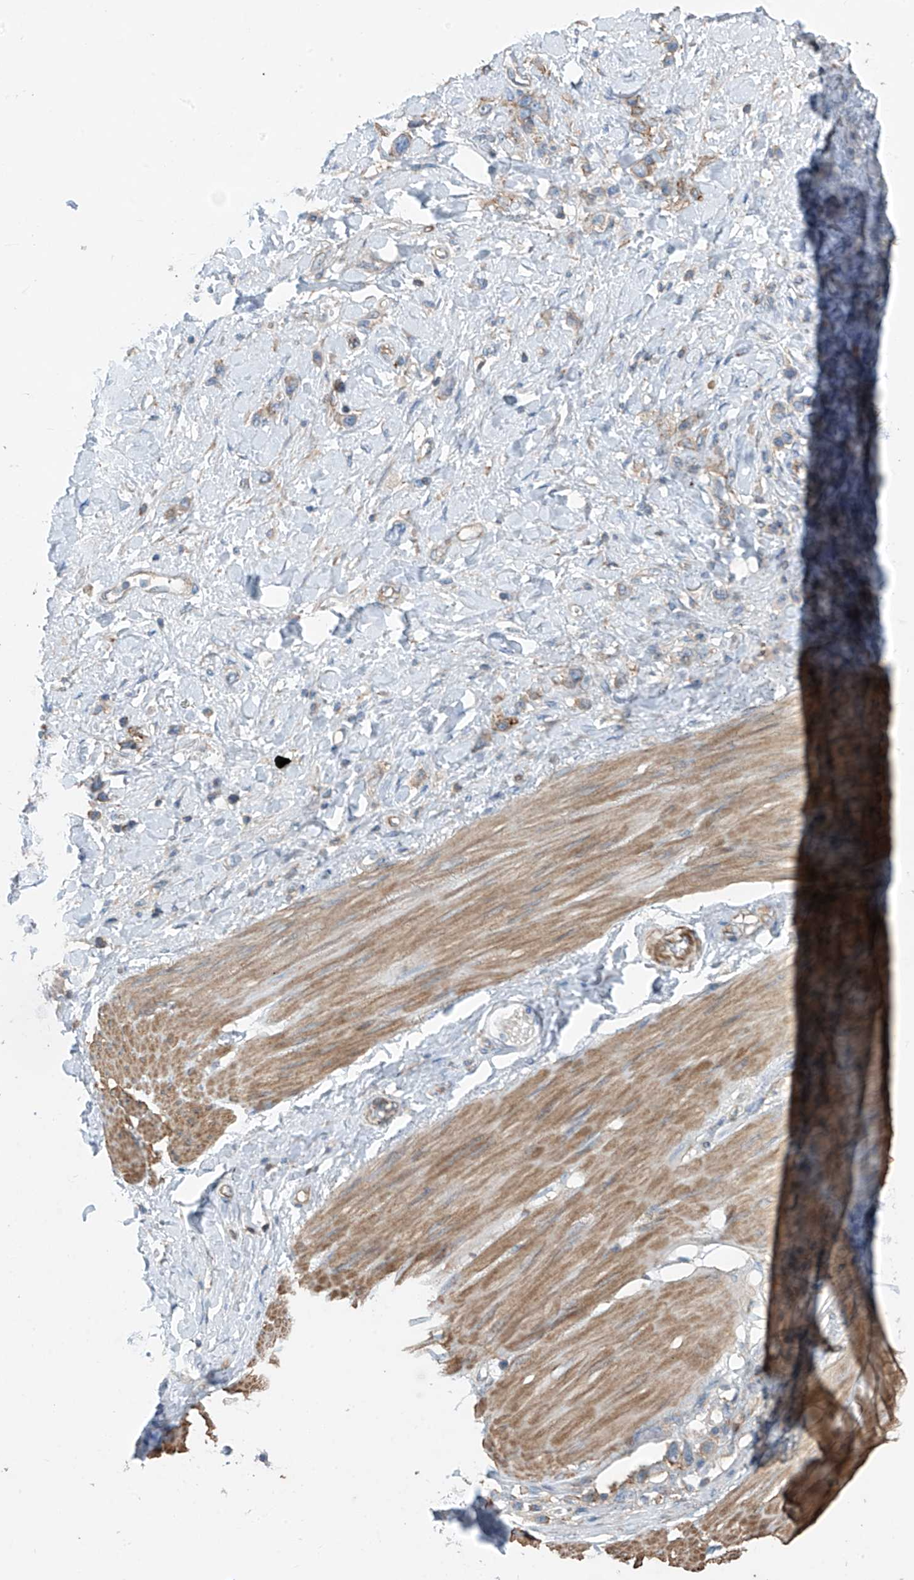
{"staining": {"intensity": "weak", "quantity": "<25%", "location": "cytoplasmic/membranous"}, "tissue": "stomach cancer", "cell_type": "Tumor cells", "image_type": "cancer", "snomed": [{"axis": "morphology", "description": "Normal tissue, NOS"}, {"axis": "morphology", "description": "Adenocarcinoma, NOS"}, {"axis": "topography", "description": "Stomach, upper"}, {"axis": "topography", "description": "Stomach"}], "caption": "Protein analysis of stomach cancer shows no significant expression in tumor cells.", "gene": "SLC1A5", "patient": {"sex": "female", "age": 65}}